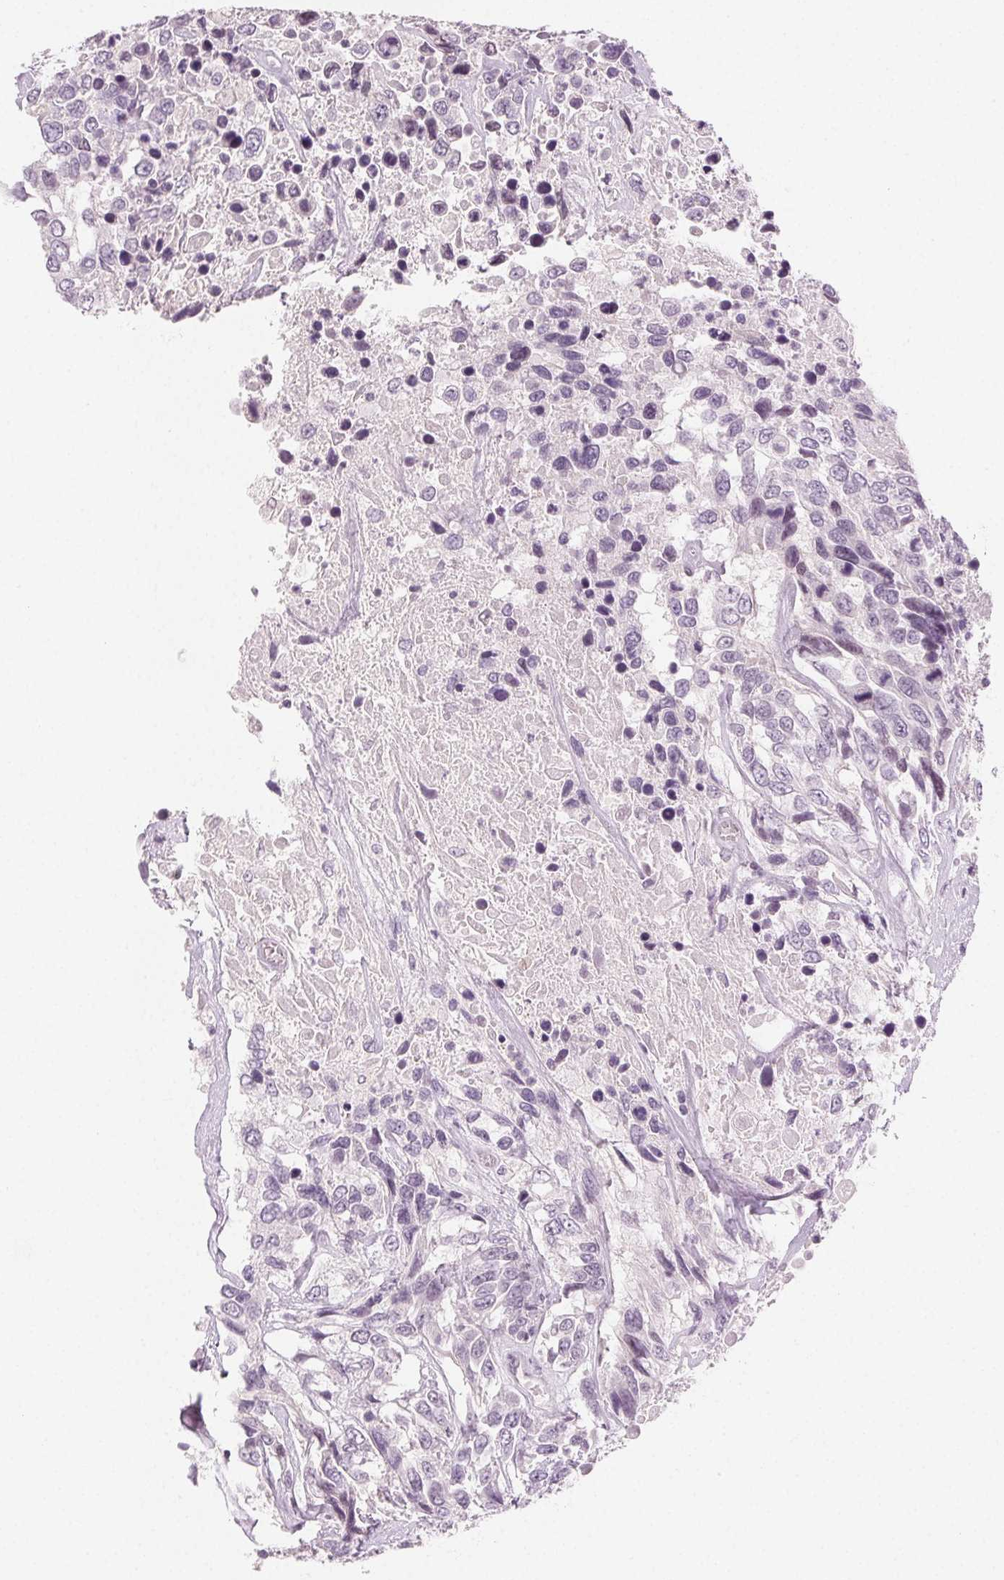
{"staining": {"intensity": "negative", "quantity": "none", "location": "none"}, "tissue": "urothelial cancer", "cell_type": "Tumor cells", "image_type": "cancer", "snomed": [{"axis": "morphology", "description": "Urothelial carcinoma, High grade"}, {"axis": "topography", "description": "Urinary bladder"}], "caption": "High-grade urothelial carcinoma stained for a protein using IHC reveals no staining tumor cells.", "gene": "HSF5", "patient": {"sex": "female", "age": 70}}